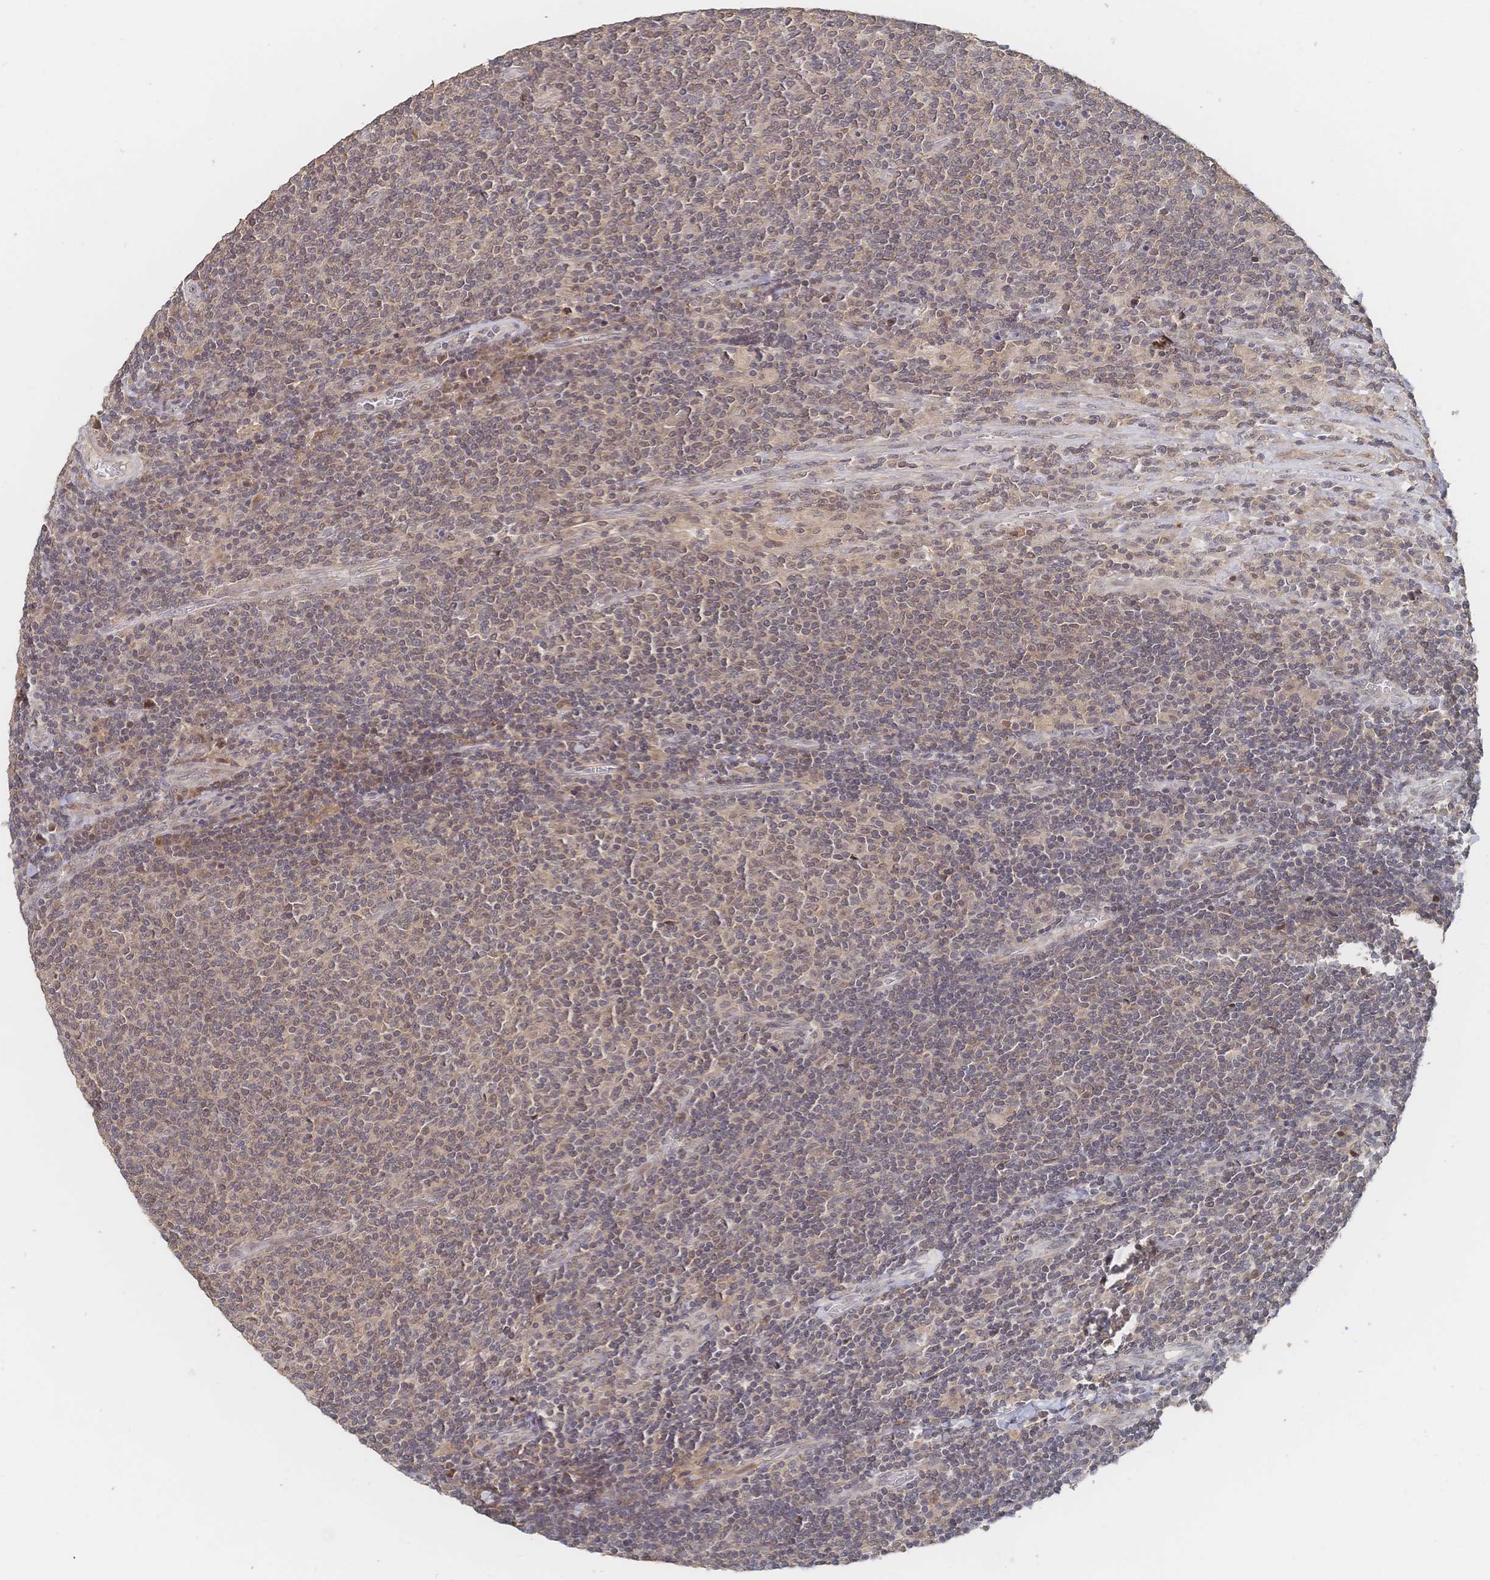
{"staining": {"intensity": "weak", "quantity": "25%-75%", "location": "cytoplasmic/membranous"}, "tissue": "lymphoma", "cell_type": "Tumor cells", "image_type": "cancer", "snomed": [{"axis": "morphology", "description": "Malignant lymphoma, non-Hodgkin's type, Low grade"}, {"axis": "topography", "description": "Lymph node"}], "caption": "A brown stain highlights weak cytoplasmic/membranous staining of a protein in low-grade malignant lymphoma, non-Hodgkin's type tumor cells.", "gene": "LRP5", "patient": {"sex": "male", "age": 52}}